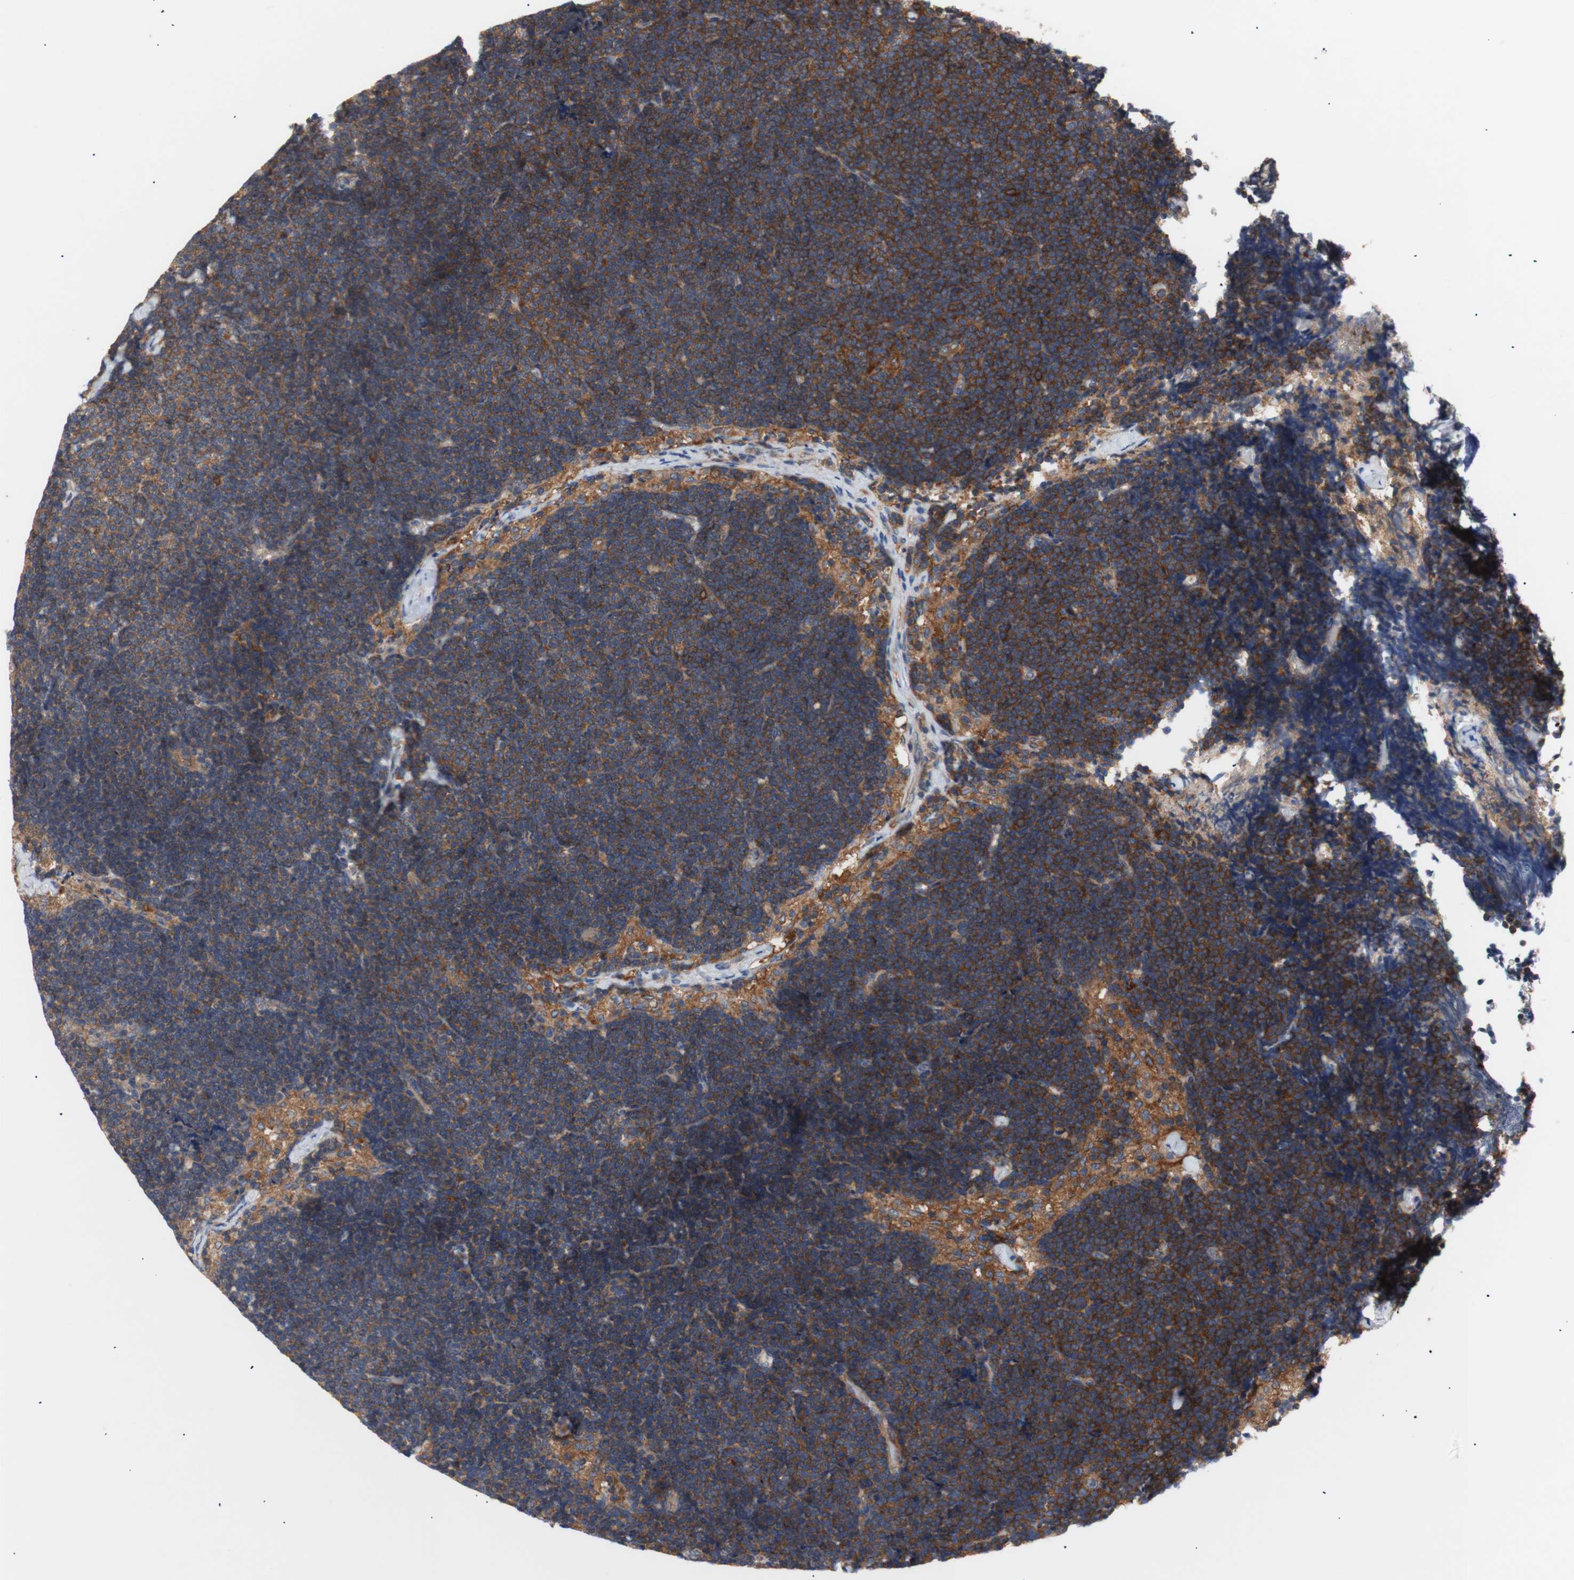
{"staining": {"intensity": "moderate", "quantity": ">75%", "location": "cytoplasmic/membranous"}, "tissue": "lymph node", "cell_type": "Germinal center cells", "image_type": "normal", "snomed": [{"axis": "morphology", "description": "Normal tissue, NOS"}, {"axis": "topography", "description": "Lymph node"}], "caption": "Brown immunohistochemical staining in unremarkable lymph node shows moderate cytoplasmic/membranous staining in approximately >75% of germinal center cells.", "gene": "IKBKG", "patient": {"sex": "male", "age": 63}}